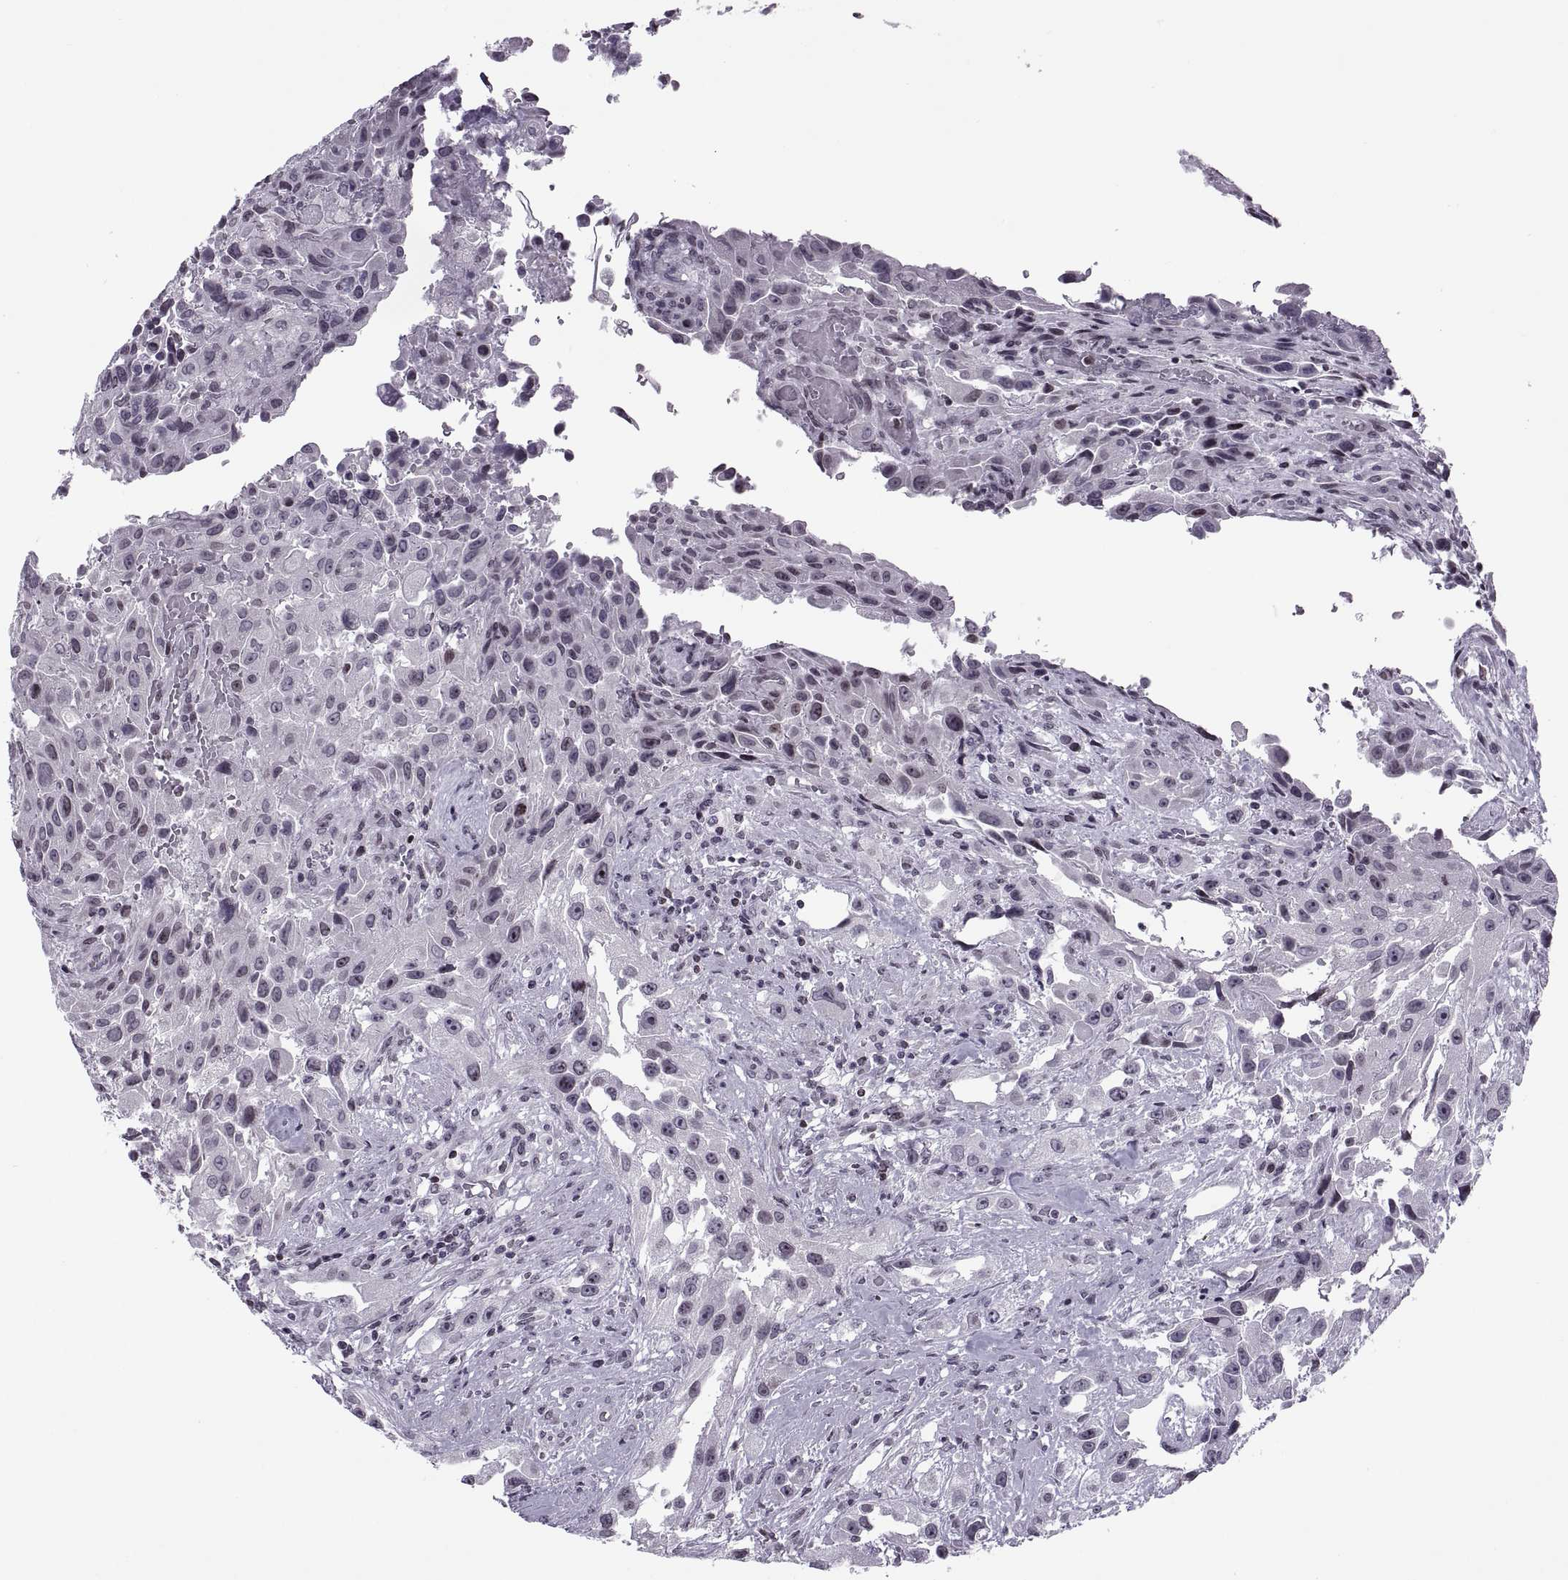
{"staining": {"intensity": "negative", "quantity": "none", "location": "none"}, "tissue": "urothelial cancer", "cell_type": "Tumor cells", "image_type": "cancer", "snomed": [{"axis": "morphology", "description": "Urothelial carcinoma, High grade"}, {"axis": "topography", "description": "Urinary bladder"}], "caption": "A photomicrograph of urothelial cancer stained for a protein exhibits no brown staining in tumor cells.", "gene": "H1-8", "patient": {"sex": "male", "age": 79}}